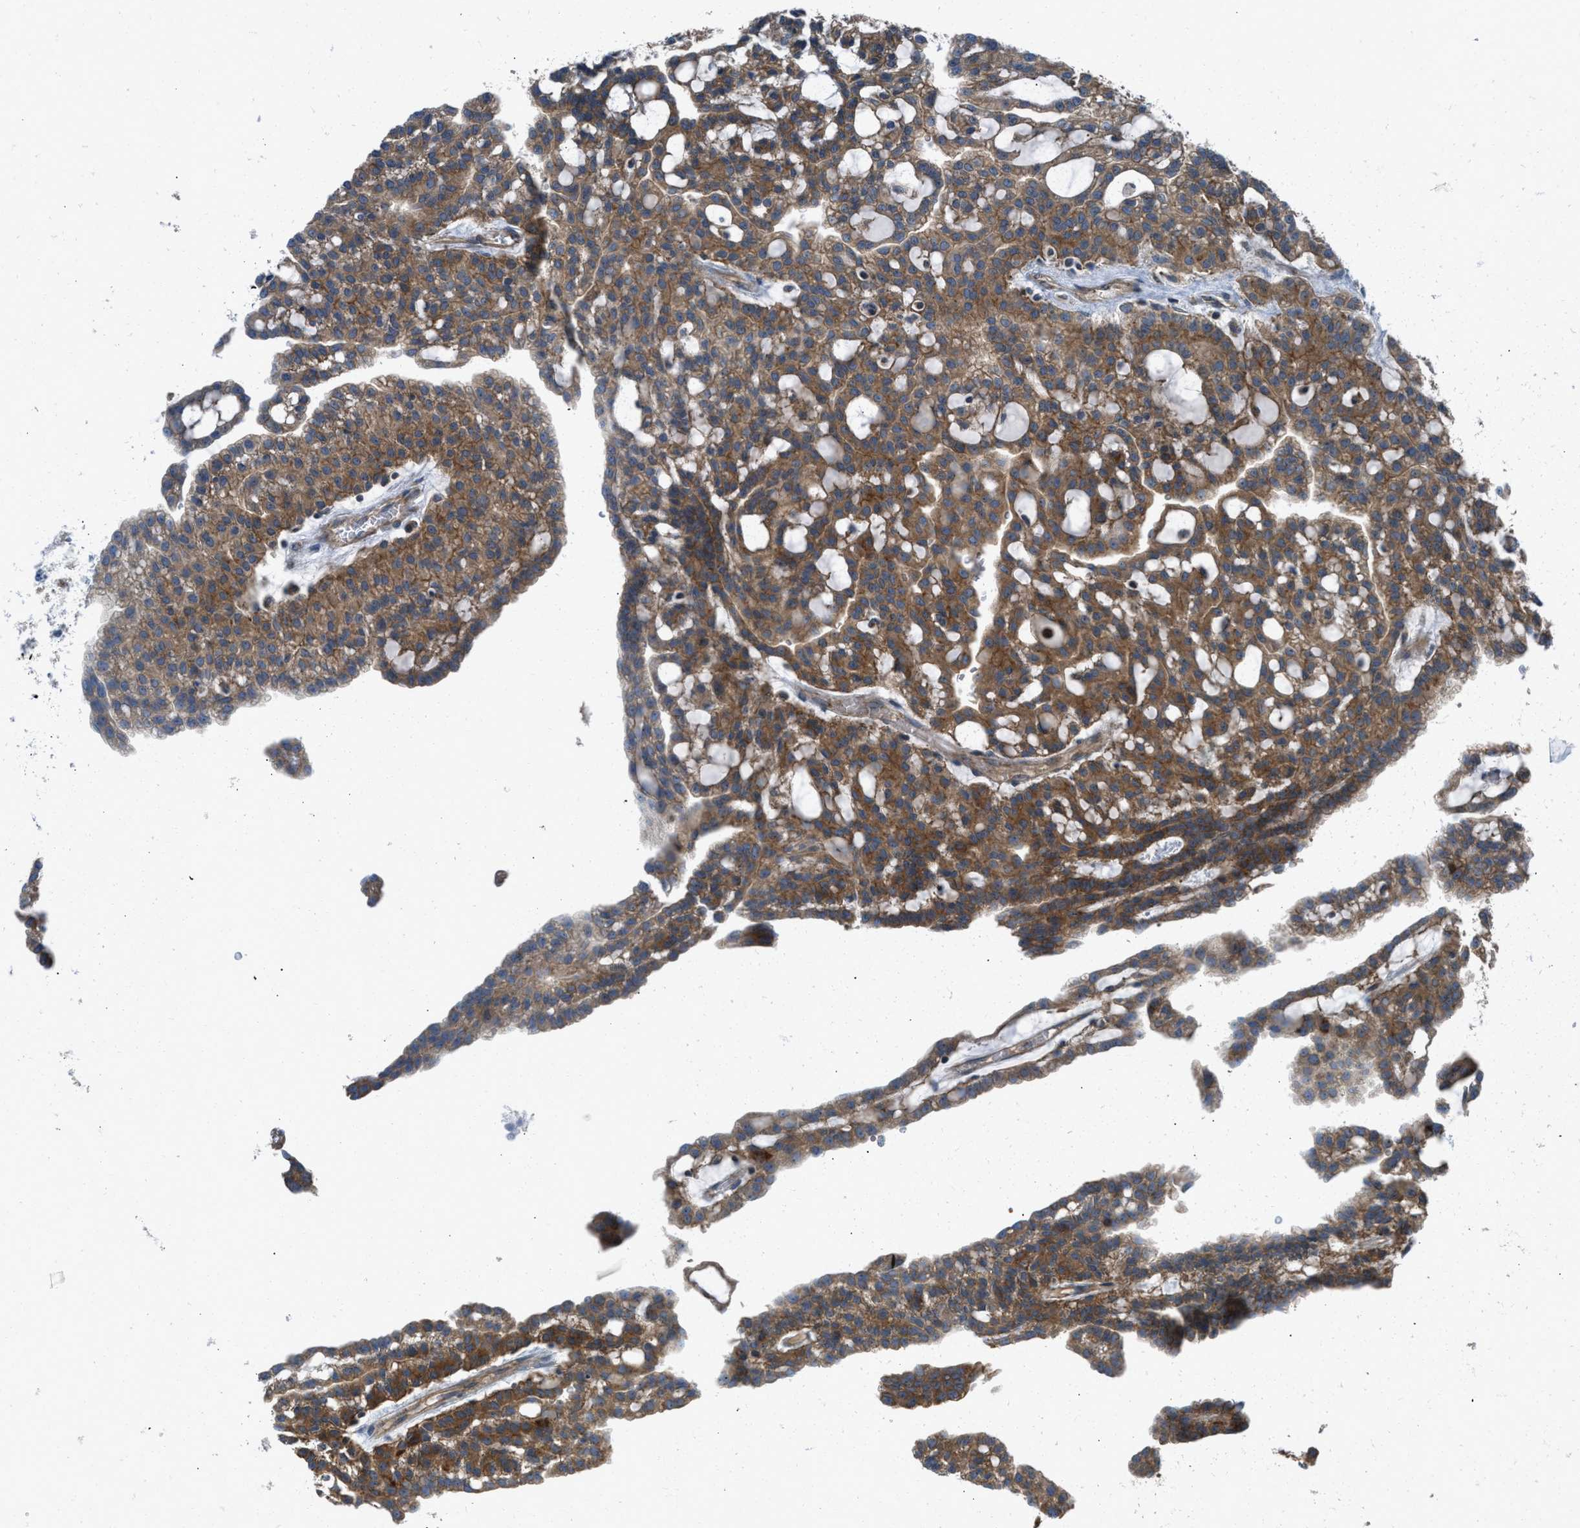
{"staining": {"intensity": "strong", "quantity": ">75%", "location": "cytoplasmic/membranous"}, "tissue": "renal cancer", "cell_type": "Tumor cells", "image_type": "cancer", "snomed": [{"axis": "morphology", "description": "Adenocarcinoma, NOS"}, {"axis": "topography", "description": "Kidney"}], "caption": "DAB immunohistochemical staining of renal adenocarcinoma reveals strong cytoplasmic/membranous protein positivity in about >75% of tumor cells. The staining was performed using DAB (3,3'-diaminobenzidine) to visualize the protein expression in brown, while the nuclei were stained in blue with hematoxylin (Magnification: 20x).", "gene": "SESN2", "patient": {"sex": "male", "age": 63}}